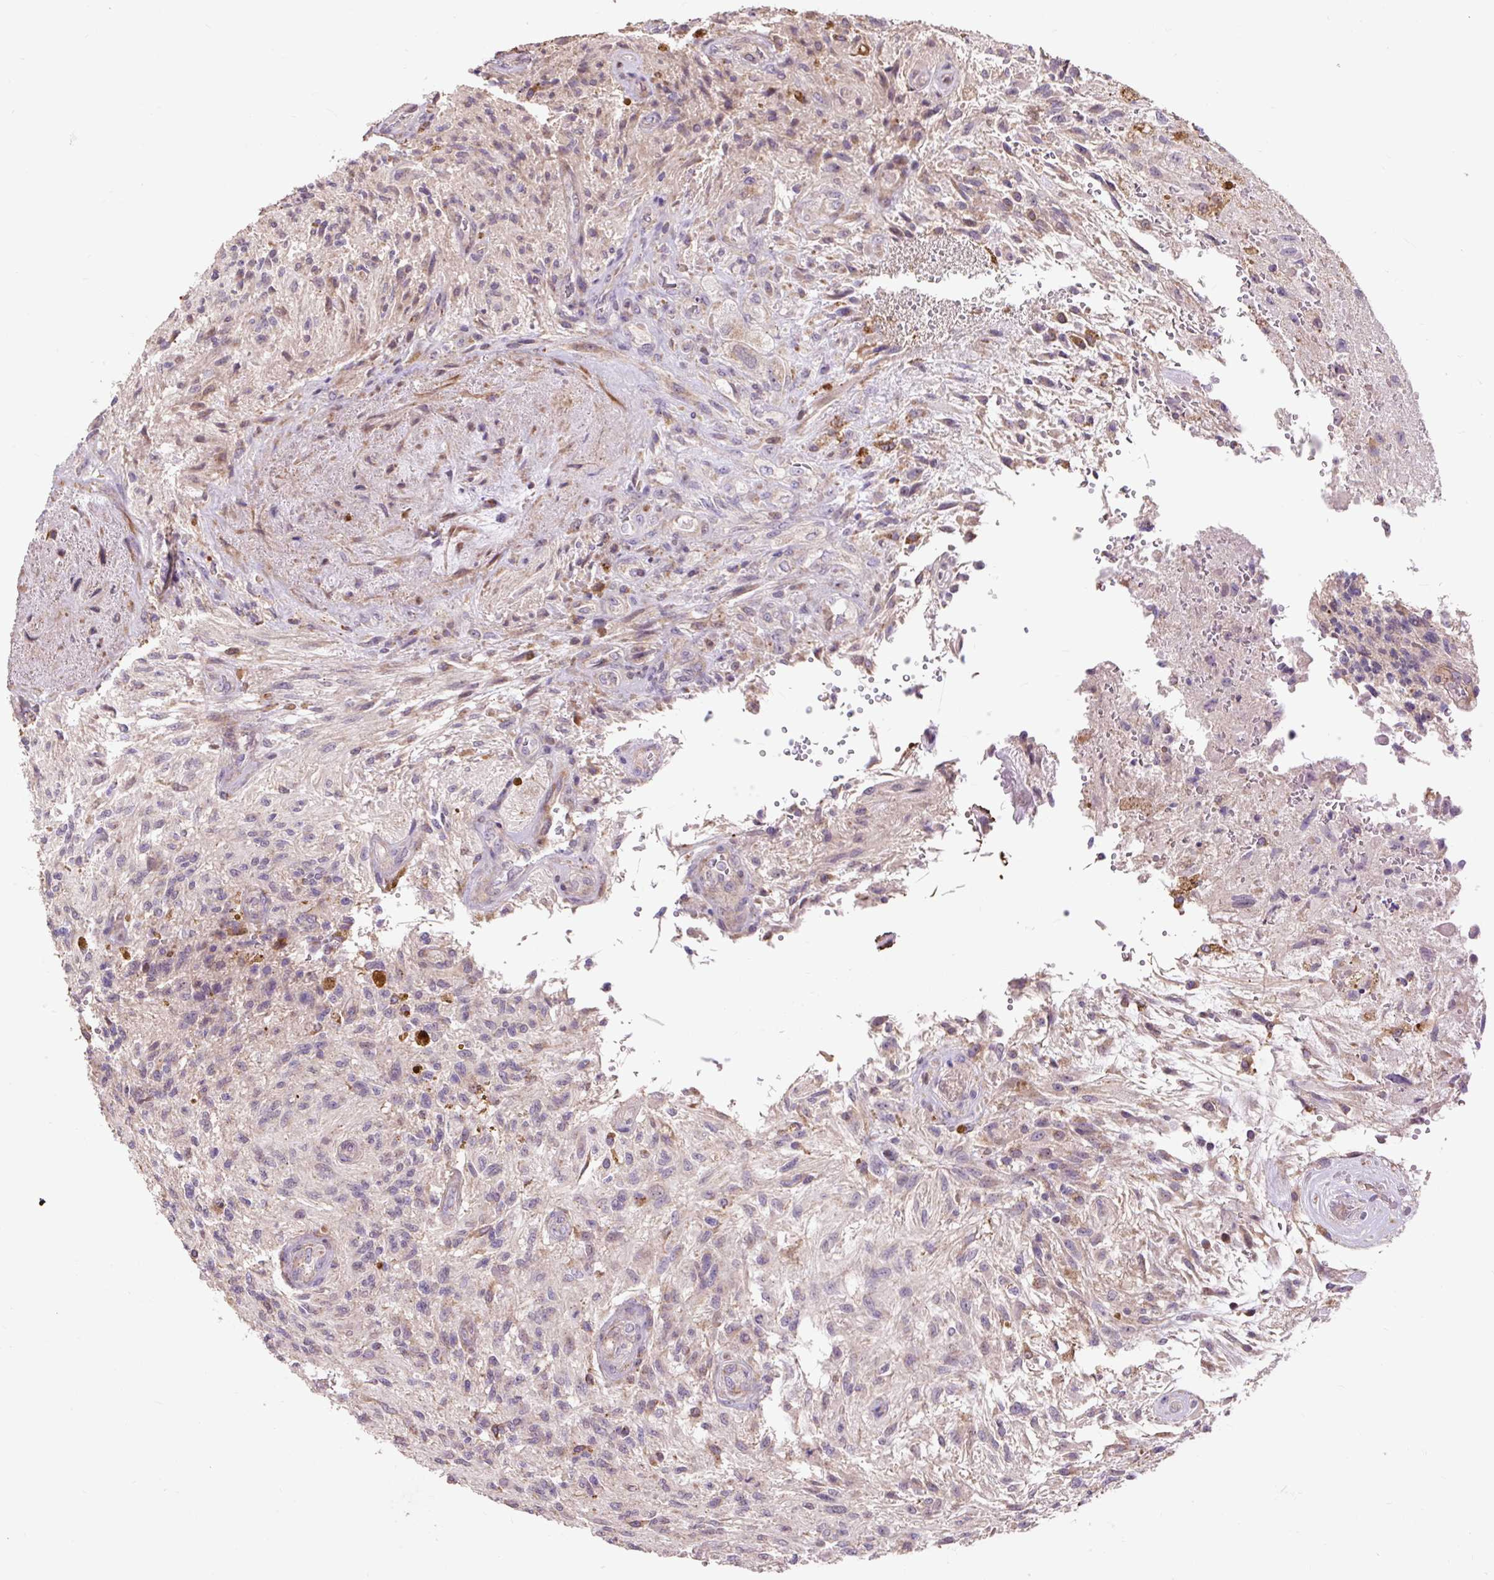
{"staining": {"intensity": "negative", "quantity": "none", "location": "none"}, "tissue": "glioma", "cell_type": "Tumor cells", "image_type": "cancer", "snomed": [{"axis": "morphology", "description": "Glioma, malignant, High grade"}, {"axis": "topography", "description": "Brain"}], "caption": "Photomicrograph shows no protein positivity in tumor cells of glioma tissue.", "gene": "PRIMPOL", "patient": {"sex": "male", "age": 56}}